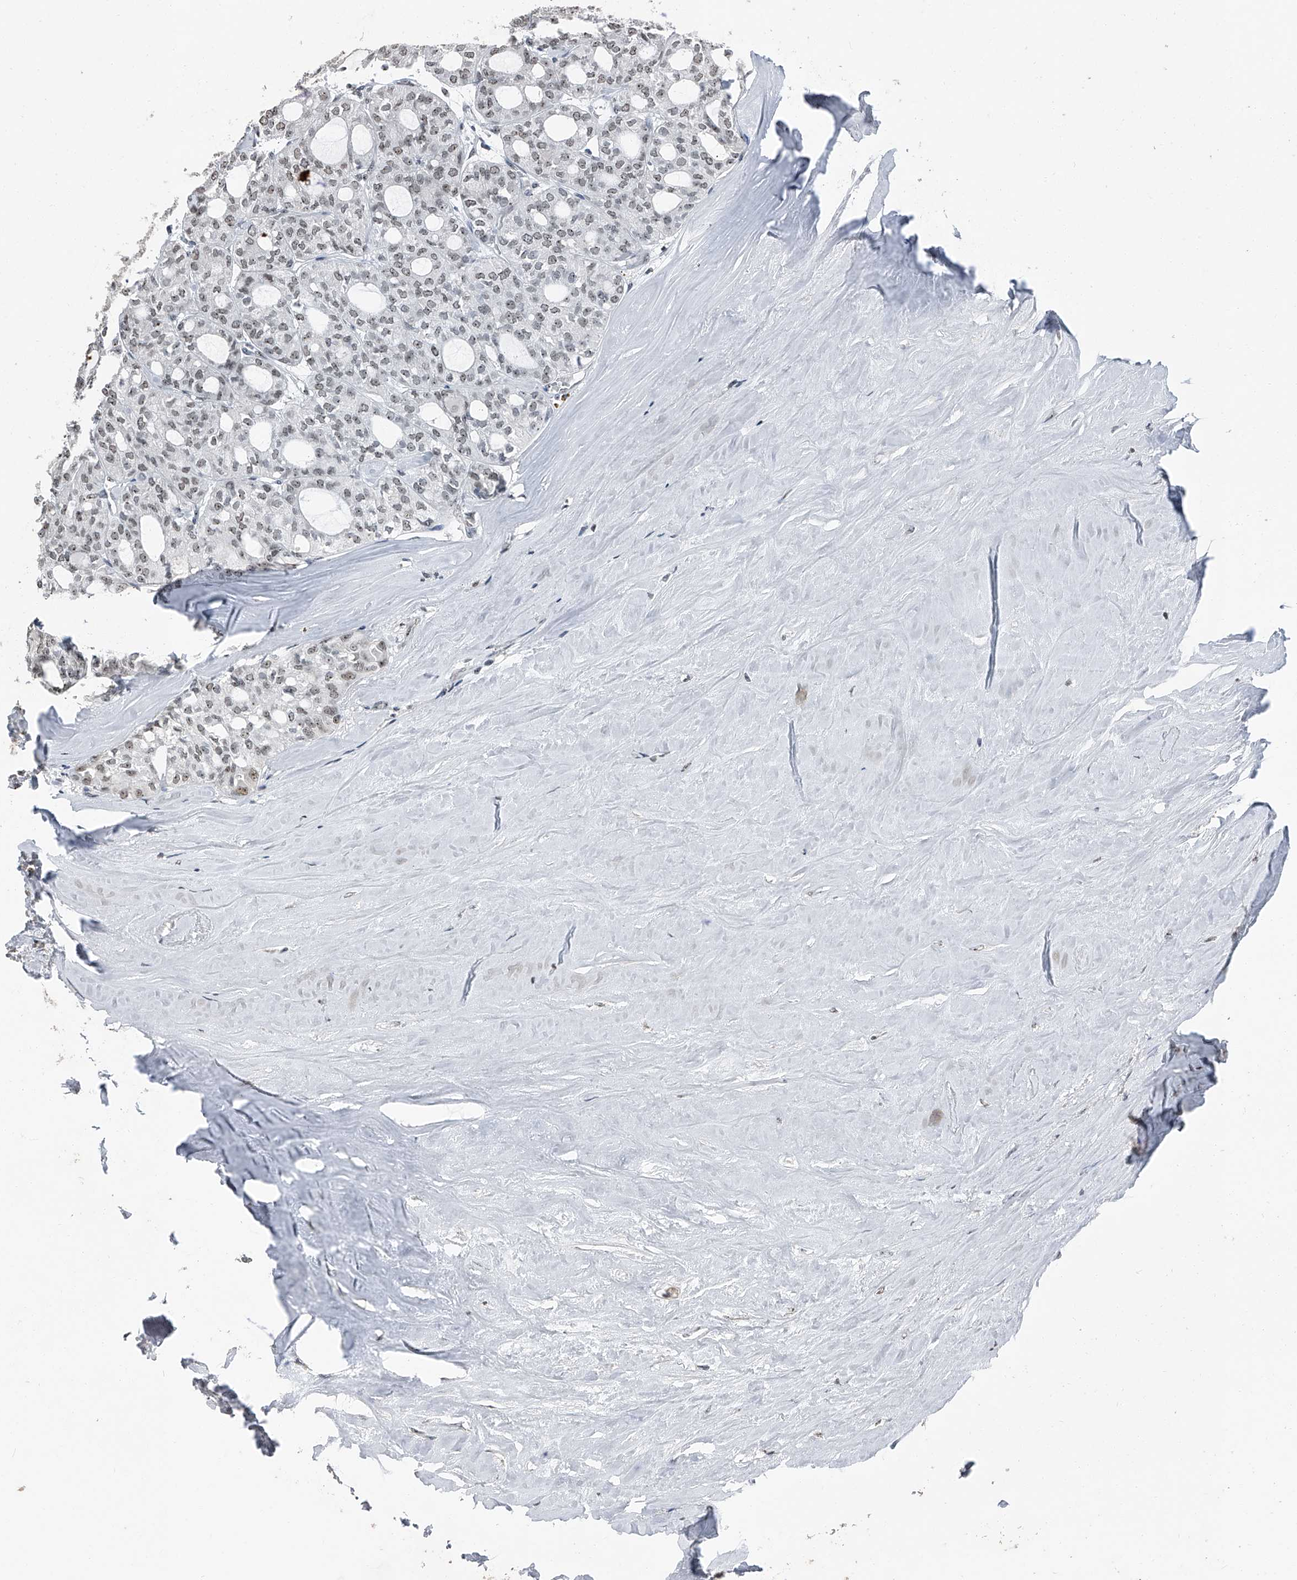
{"staining": {"intensity": "weak", "quantity": "25%-75%", "location": "nuclear"}, "tissue": "thyroid cancer", "cell_type": "Tumor cells", "image_type": "cancer", "snomed": [{"axis": "morphology", "description": "Follicular adenoma carcinoma, NOS"}, {"axis": "topography", "description": "Thyroid gland"}], "caption": "Protein expression analysis of human thyroid cancer reveals weak nuclear positivity in approximately 25%-75% of tumor cells.", "gene": "TCOF1", "patient": {"sex": "male", "age": 75}}